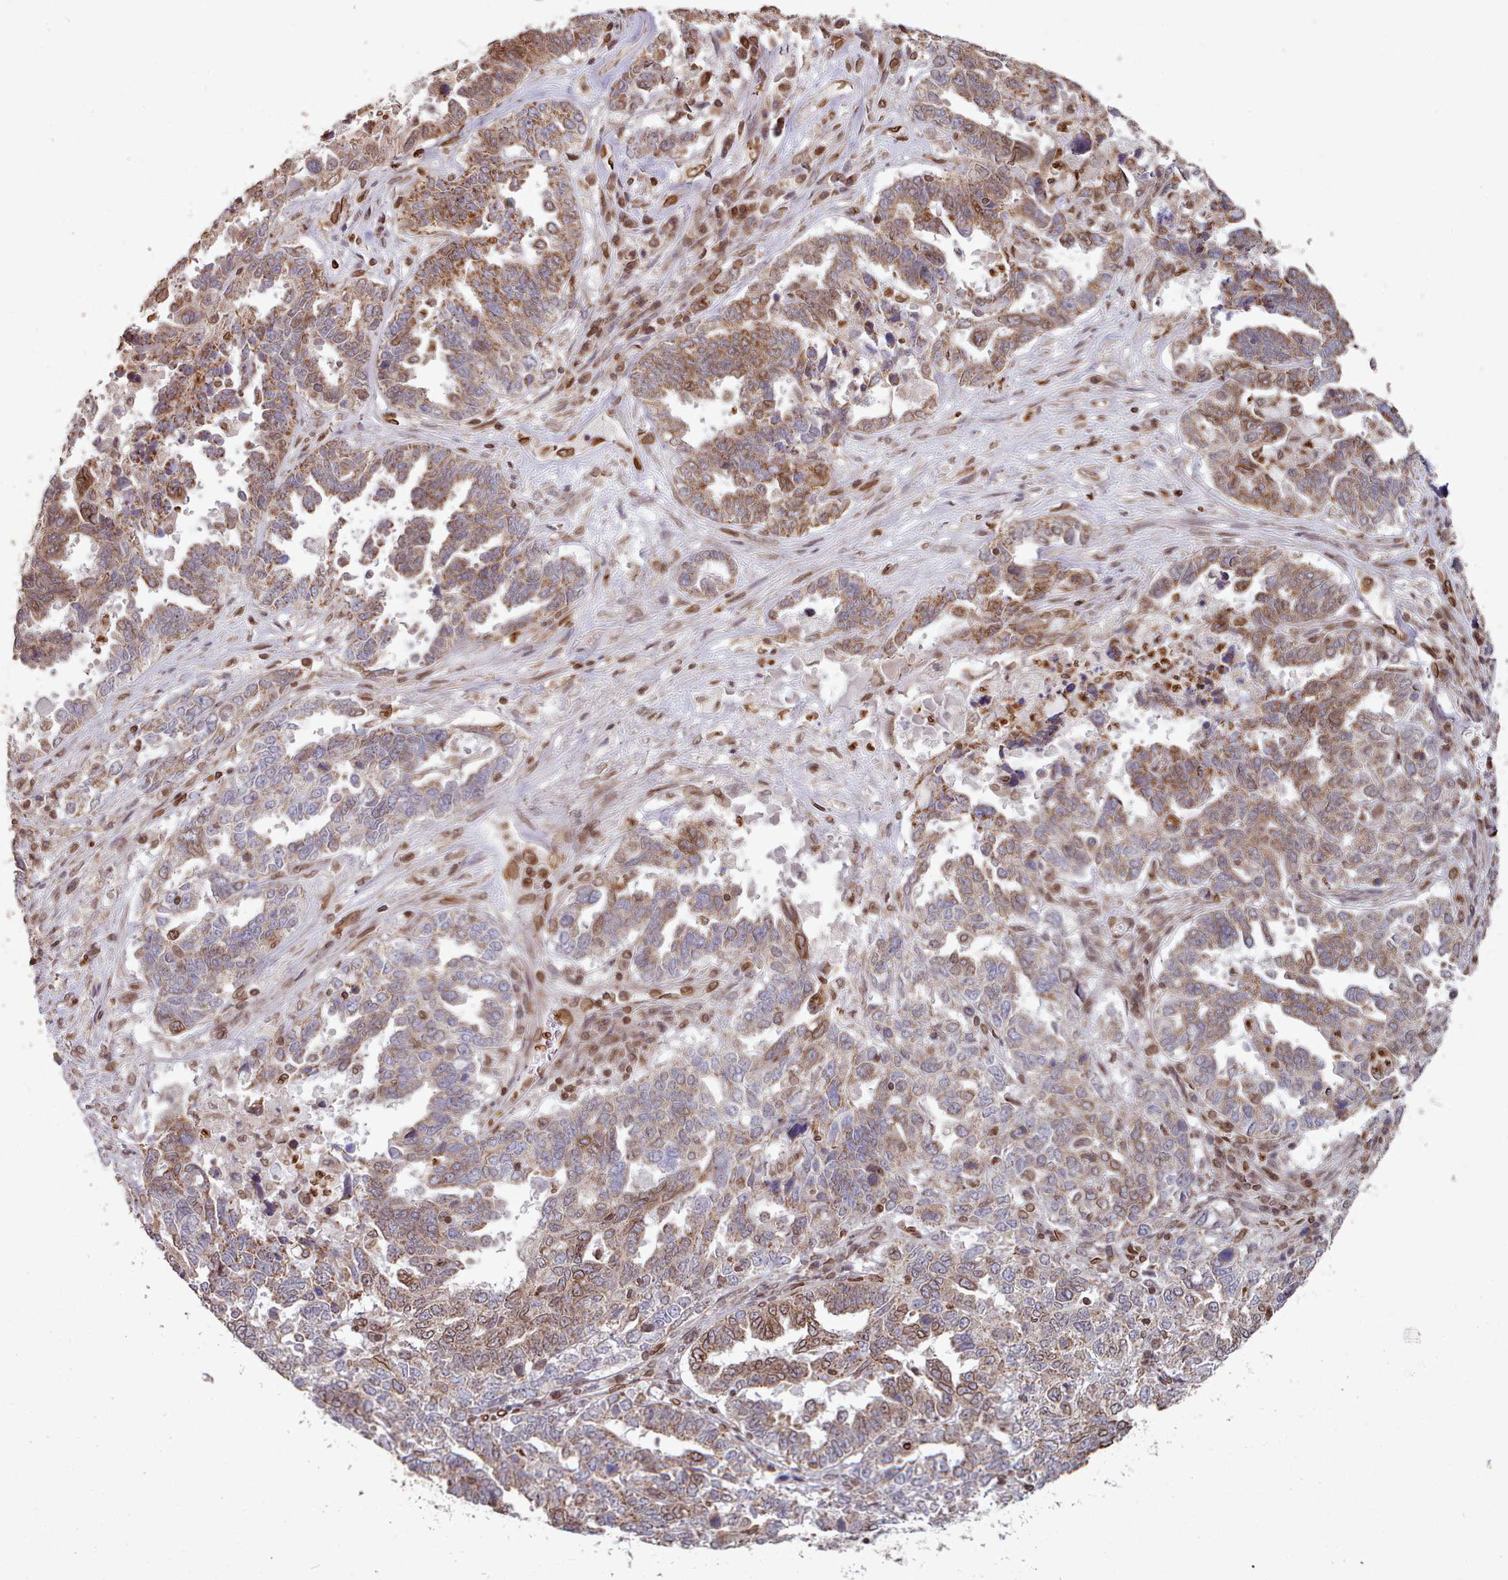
{"staining": {"intensity": "moderate", "quantity": ">75%", "location": "cytoplasmic/membranous"}, "tissue": "ovarian cancer", "cell_type": "Tumor cells", "image_type": "cancer", "snomed": [{"axis": "morphology", "description": "Carcinoma, endometroid"}, {"axis": "topography", "description": "Ovary"}], "caption": "Ovarian endometroid carcinoma was stained to show a protein in brown. There is medium levels of moderate cytoplasmic/membranous positivity in approximately >75% of tumor cells.", "gene": "TOR1AIP1", "patient": {"sex": "female", "age": 62}}